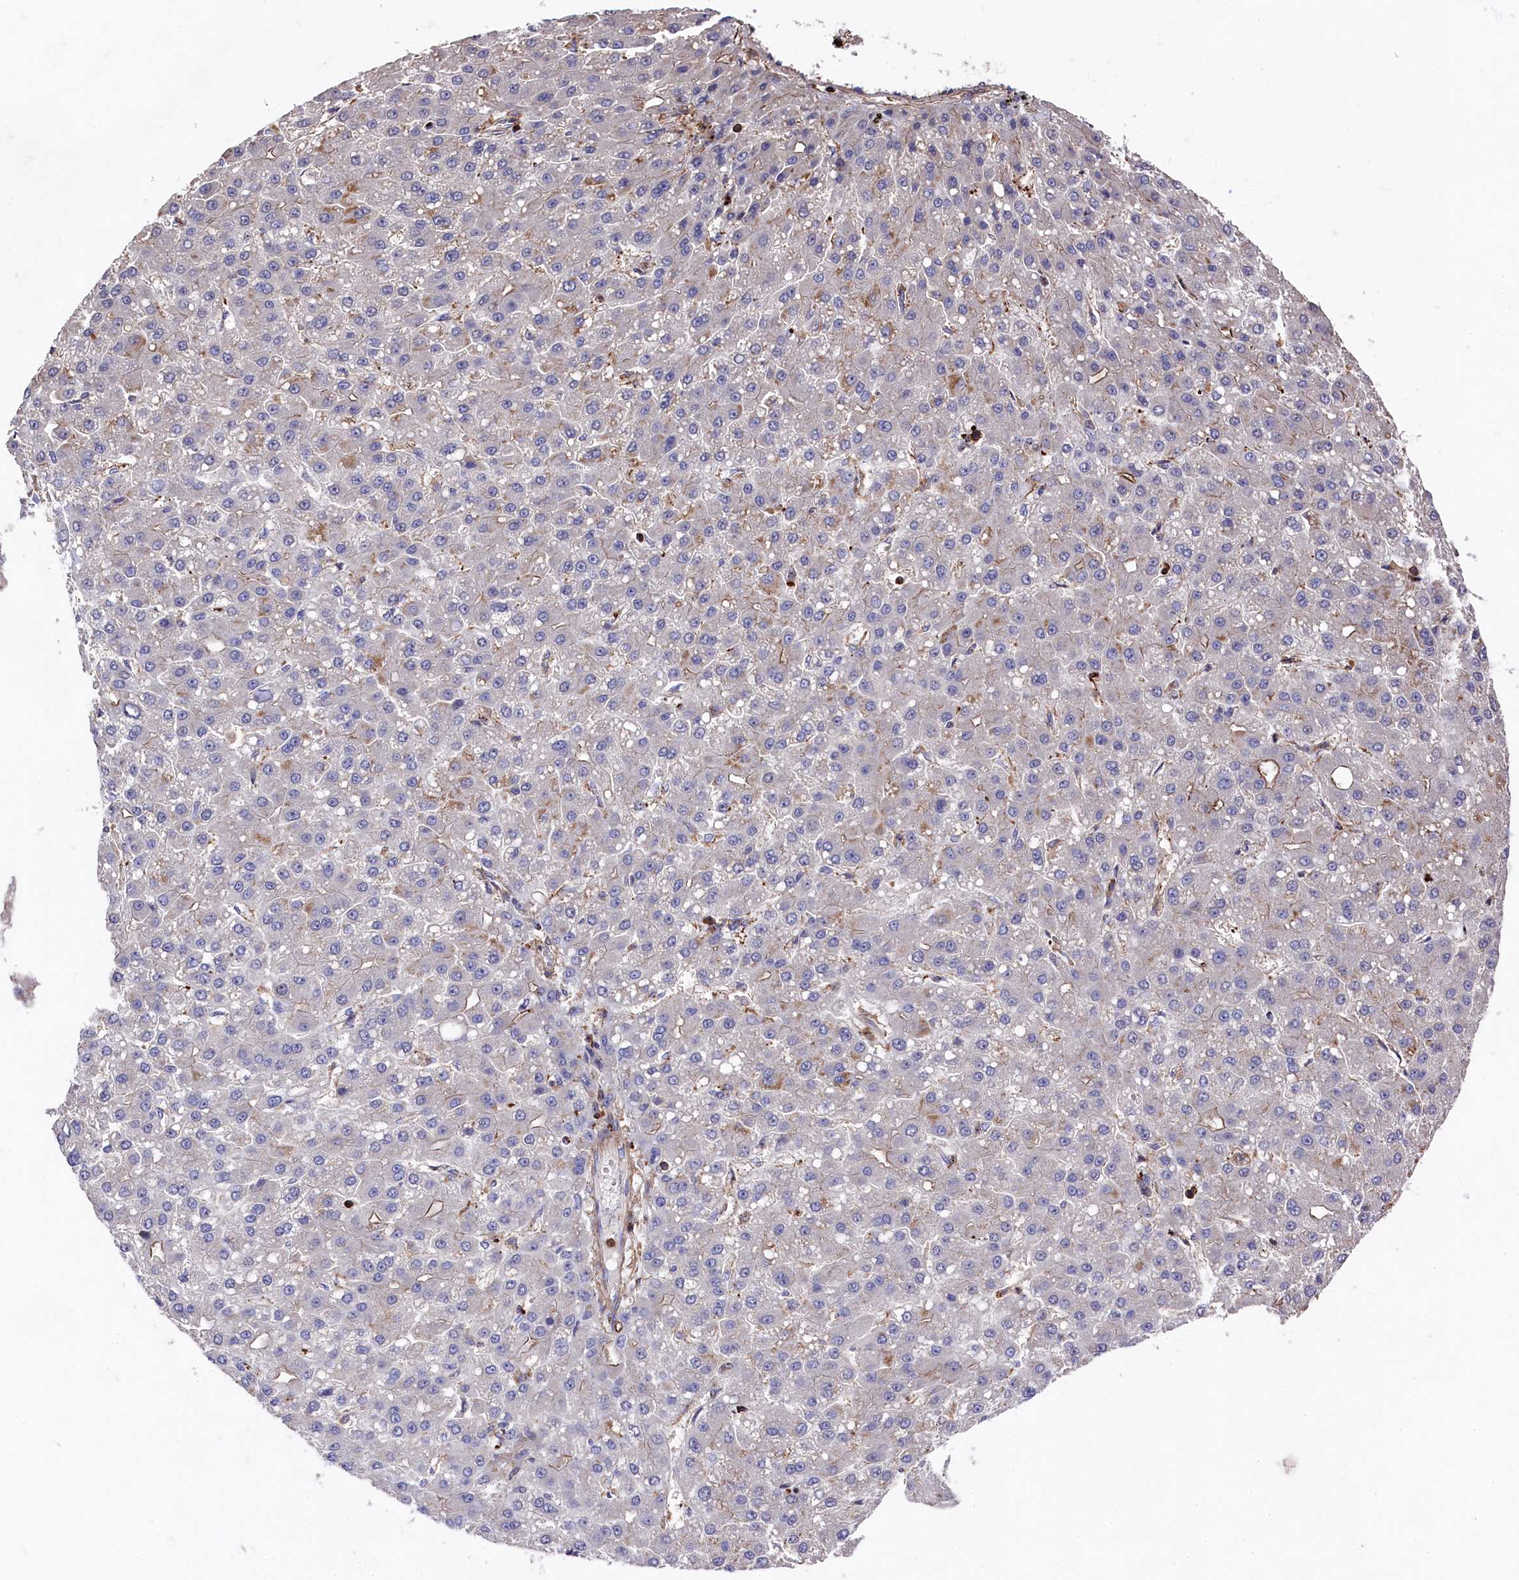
{"staining": {"intensity": "negative", "quantity": "none", "location": "none"}, "tissue": "liver cancer", "cell_type": "Tumor cells", "image_type": "cancer", "snomed": [{"axis": "morphology", "description": "Carcinoma, Hepatocellular, NOS"}, {"axis": "topography", "description": "Liver"}], "caption": "High magnification brightfield microscopy of liver cancer stained with DAB (3,3'-diaminobenzidine) (brown) and counterstained with hematoxylin (blue): tumor cells show no significant positivity. (Immunohistochemistry, brightfield microscopy, high magnification).", "gene": "RAPSN", "patient": {"sex": "male", "age": 67}}